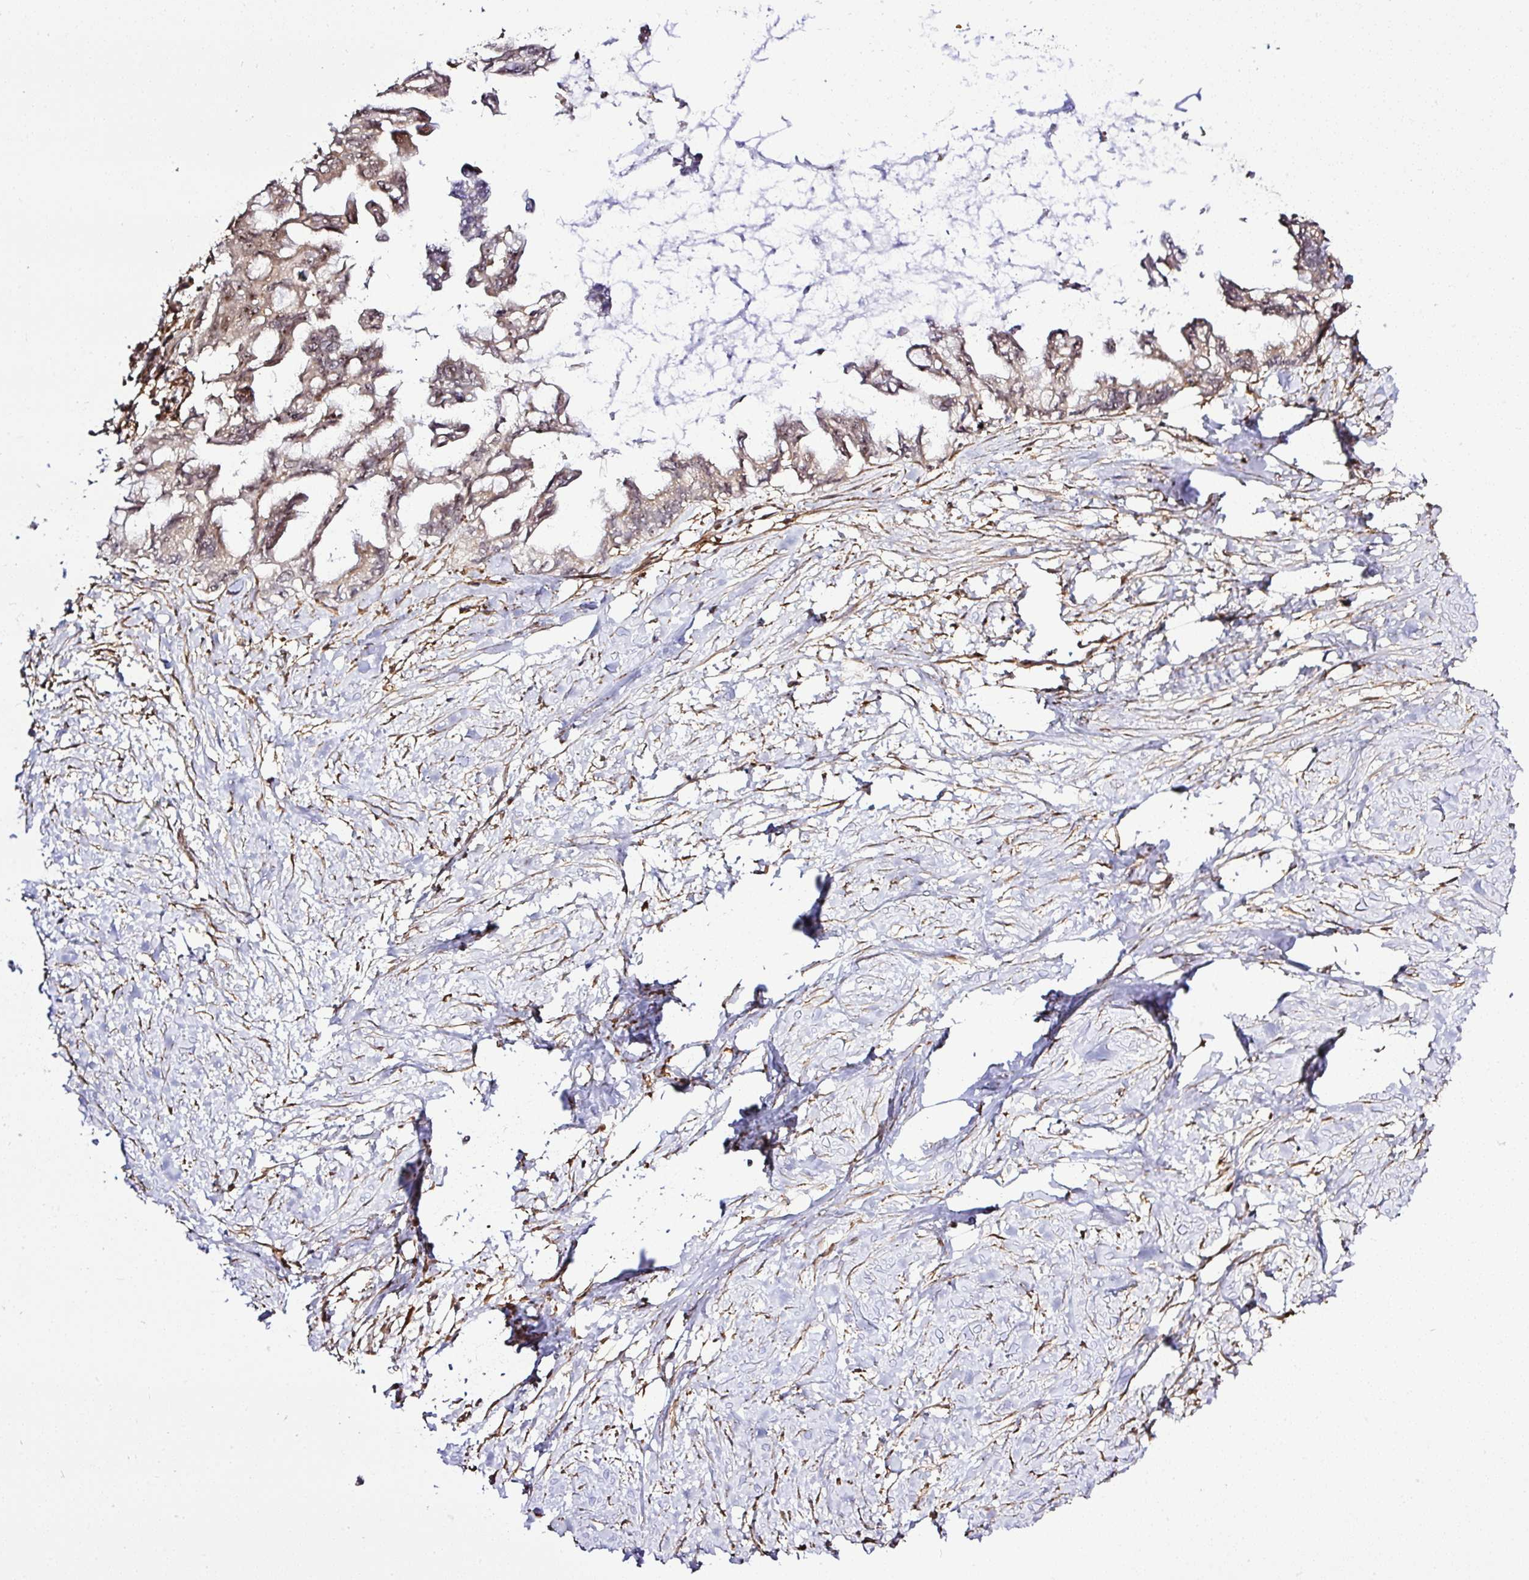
{"staining": {"intensity": "weak", "quantity": ">75%", "location": "cytoplasmic/membranous,nuclear"}, "tissue": "pancreatic cancer", "cell_type": "Tumor cells", "image_type": "cancer", "snomed": [{"axis": "morphology", "description": "Adenocarcinoma, NOS"}, {"axis": "topography", "description": "Pancreas"}], "caption": "Immunohistochemistry (DAB) staining of human pancreatic cancer (adenocarcinoma) demonstrates weak cytoplasmic/membranous and nuclear protein staining in about >75% of tumor cells.", "gene": "FAM153A", "patient": {"sex": "male", "age": 61}}